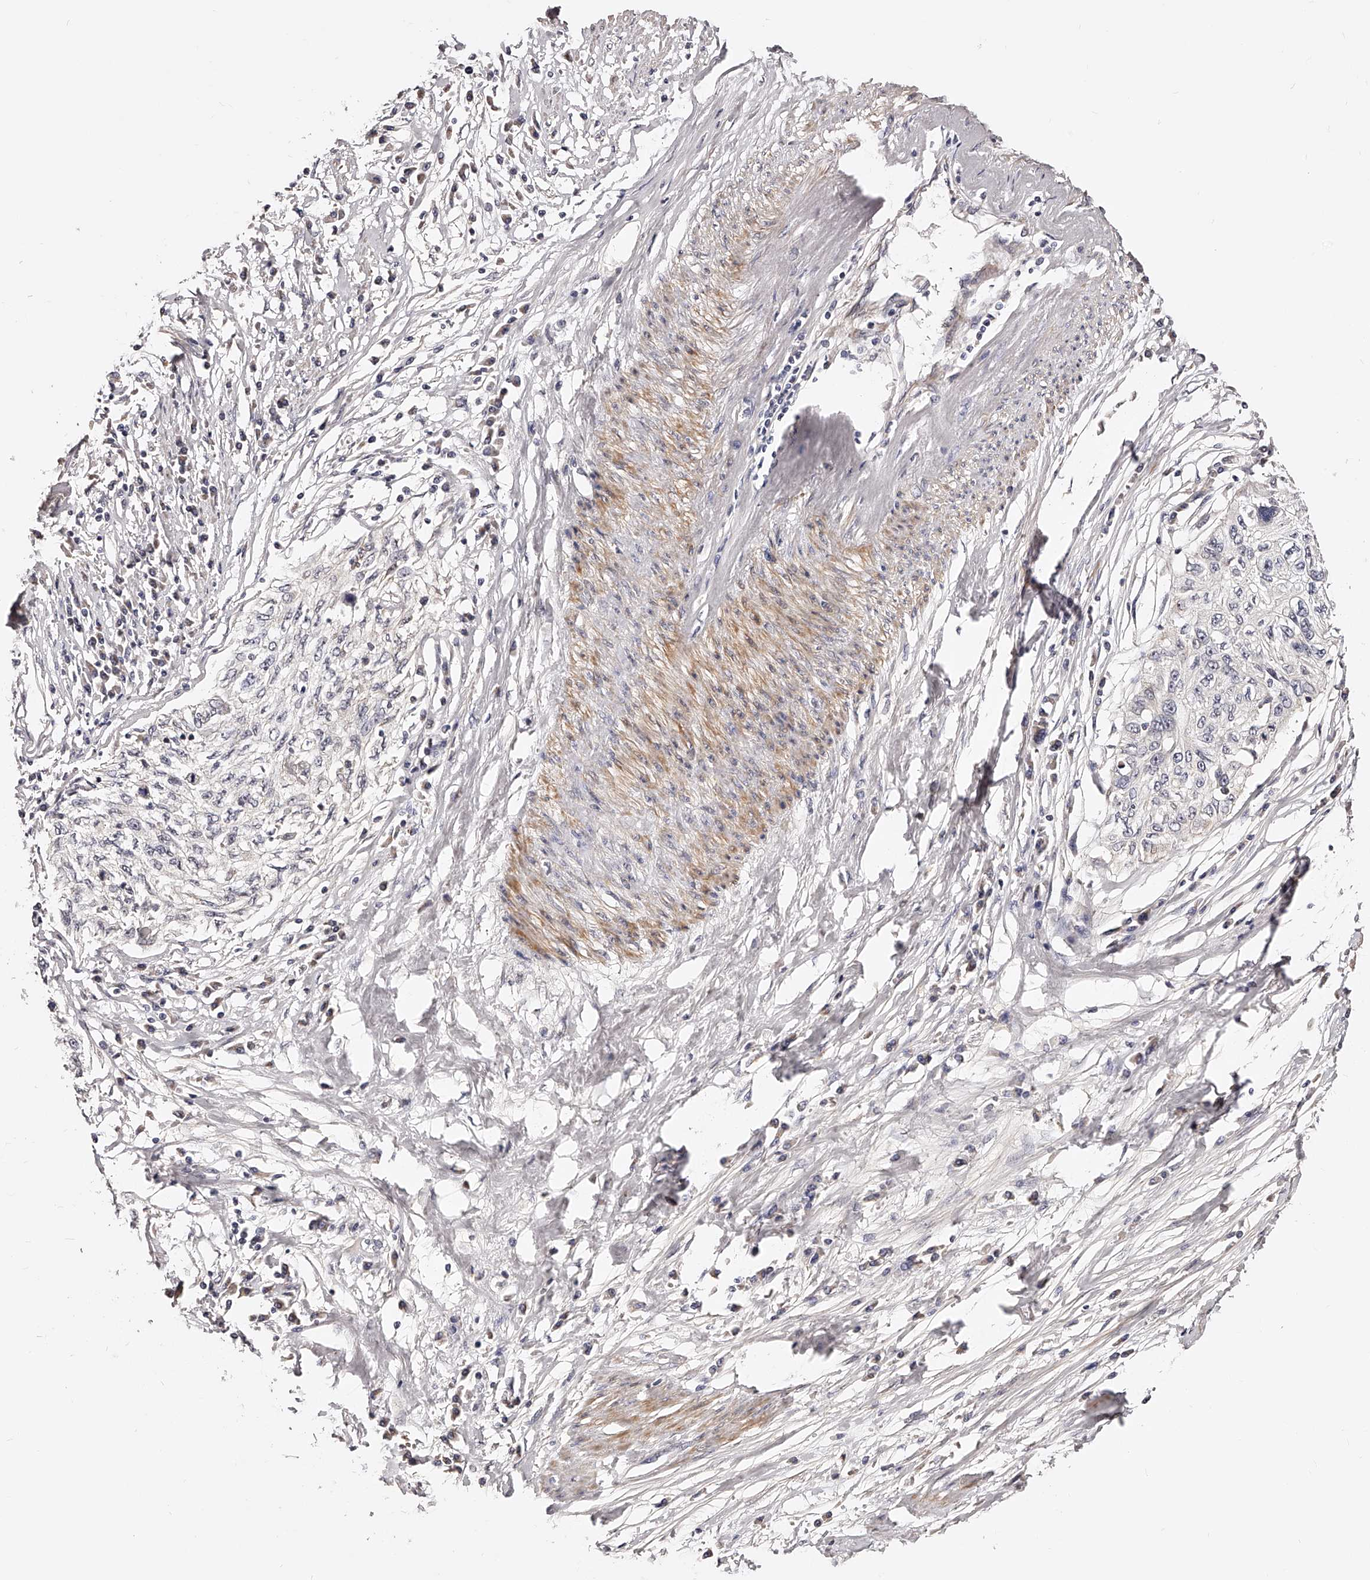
{"staining": {"intensity": "negative", "quantity": "none", "location": "none"}, "tissue": "cervical cancer", "cell_type": "Tumor cells", "image_type": "cancer", "snomed": [{"axis": "morphology", "description": "Squamous cell carcinoma, NOS"}, {"axis": "topography", "description": "Cervix"}], "caption": "Tumor cells show no significant protein staining in cervical cancer (squamous cell carcinoma).", "gene": "ZNF502", "patient": {"sex": "female", "age": 57}}